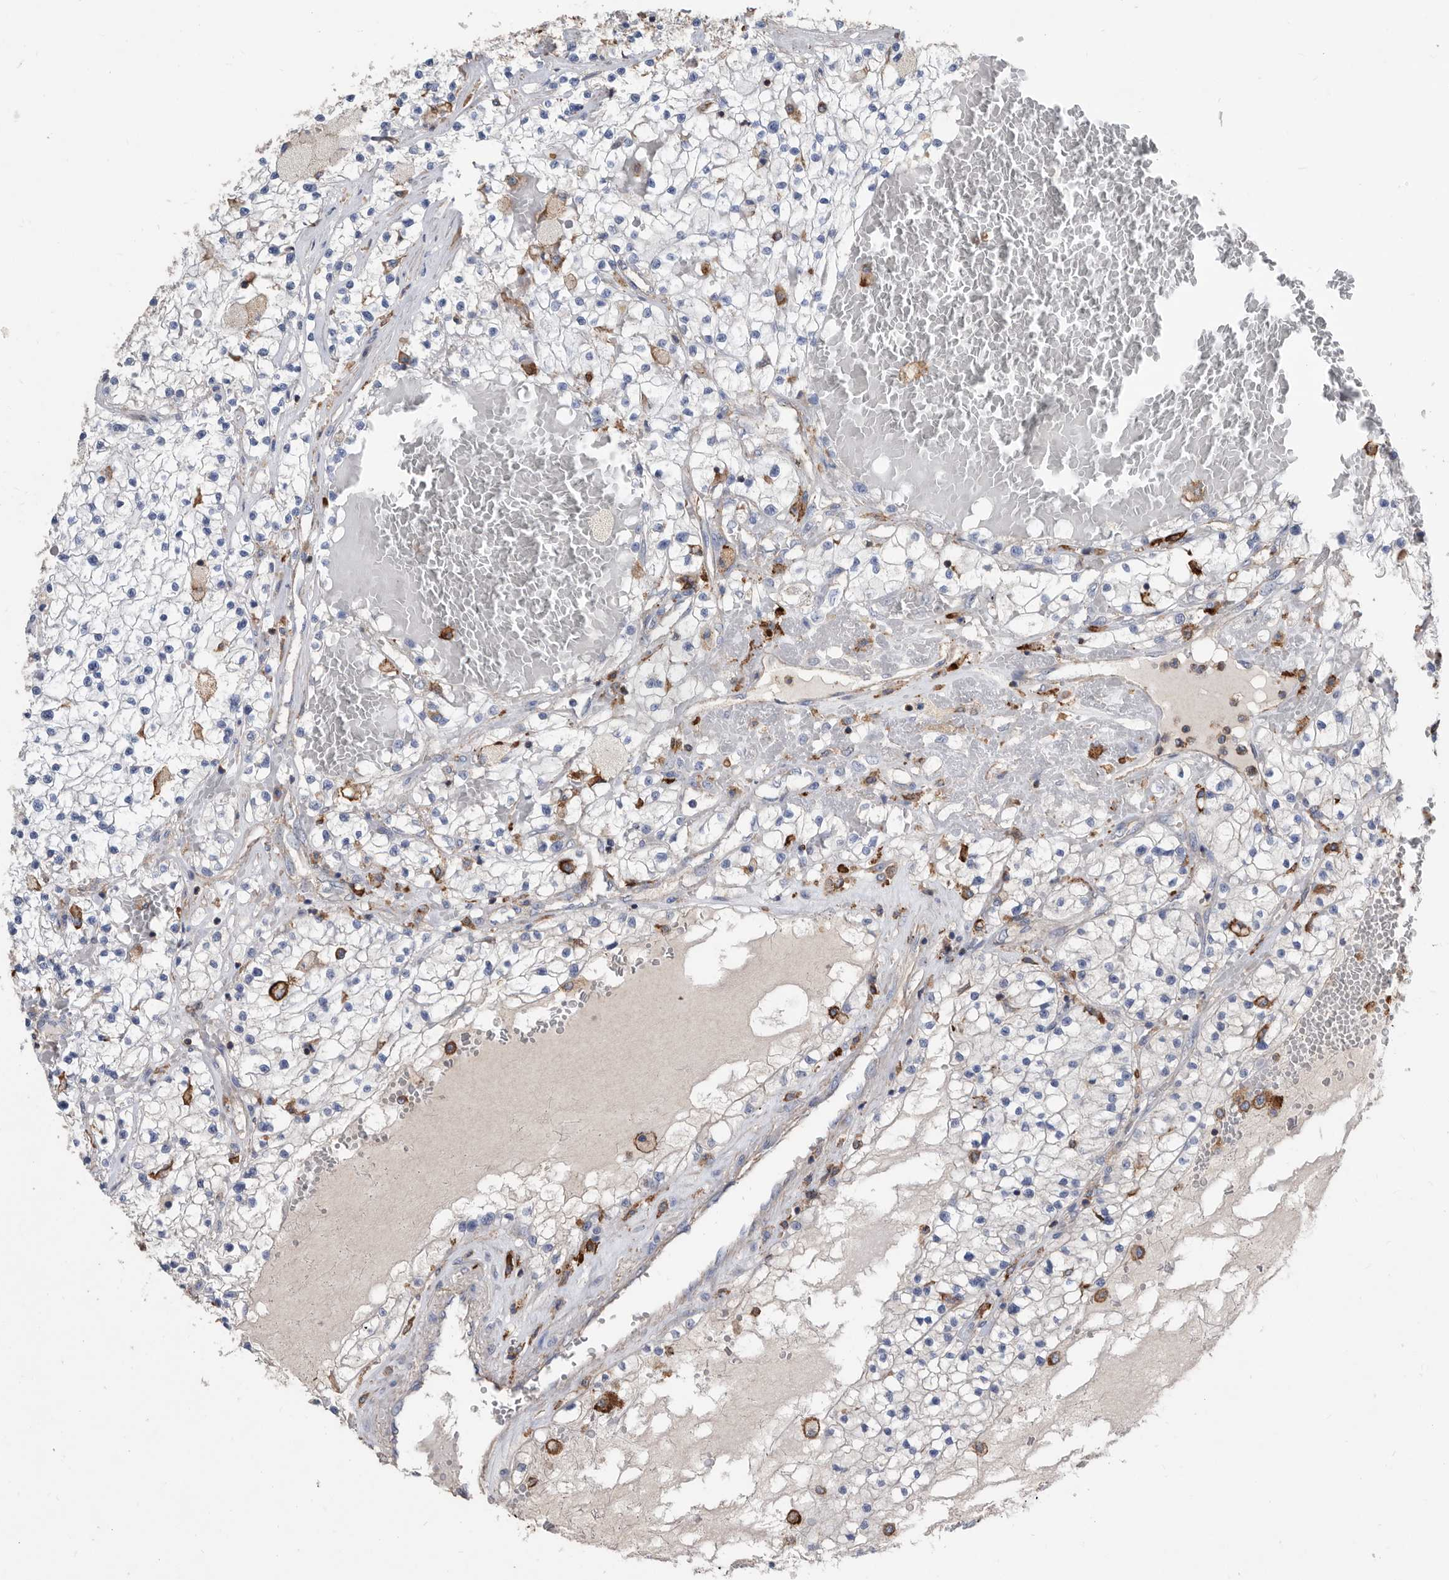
{"staining": {"intensity": "negative", "quantity": "none", "location": "none"}, "tissue": "renal cancer", "cell_type": "Tumor cells", "image_type": "cancer", "snomed": [{"axis": "morphology", "description": "Normal tissue, NOS"}, {"axis": "morphology", "description": "Adenocarcinoma, NOS"}, {"axis": "topography", "description": "Kidney"}], "caption": "IHC of adenocarcinoma (renal) shows no positivity in tumor cells.", "gene": "MS4A4A", "patient": {"sex": "male", "age": 68}}